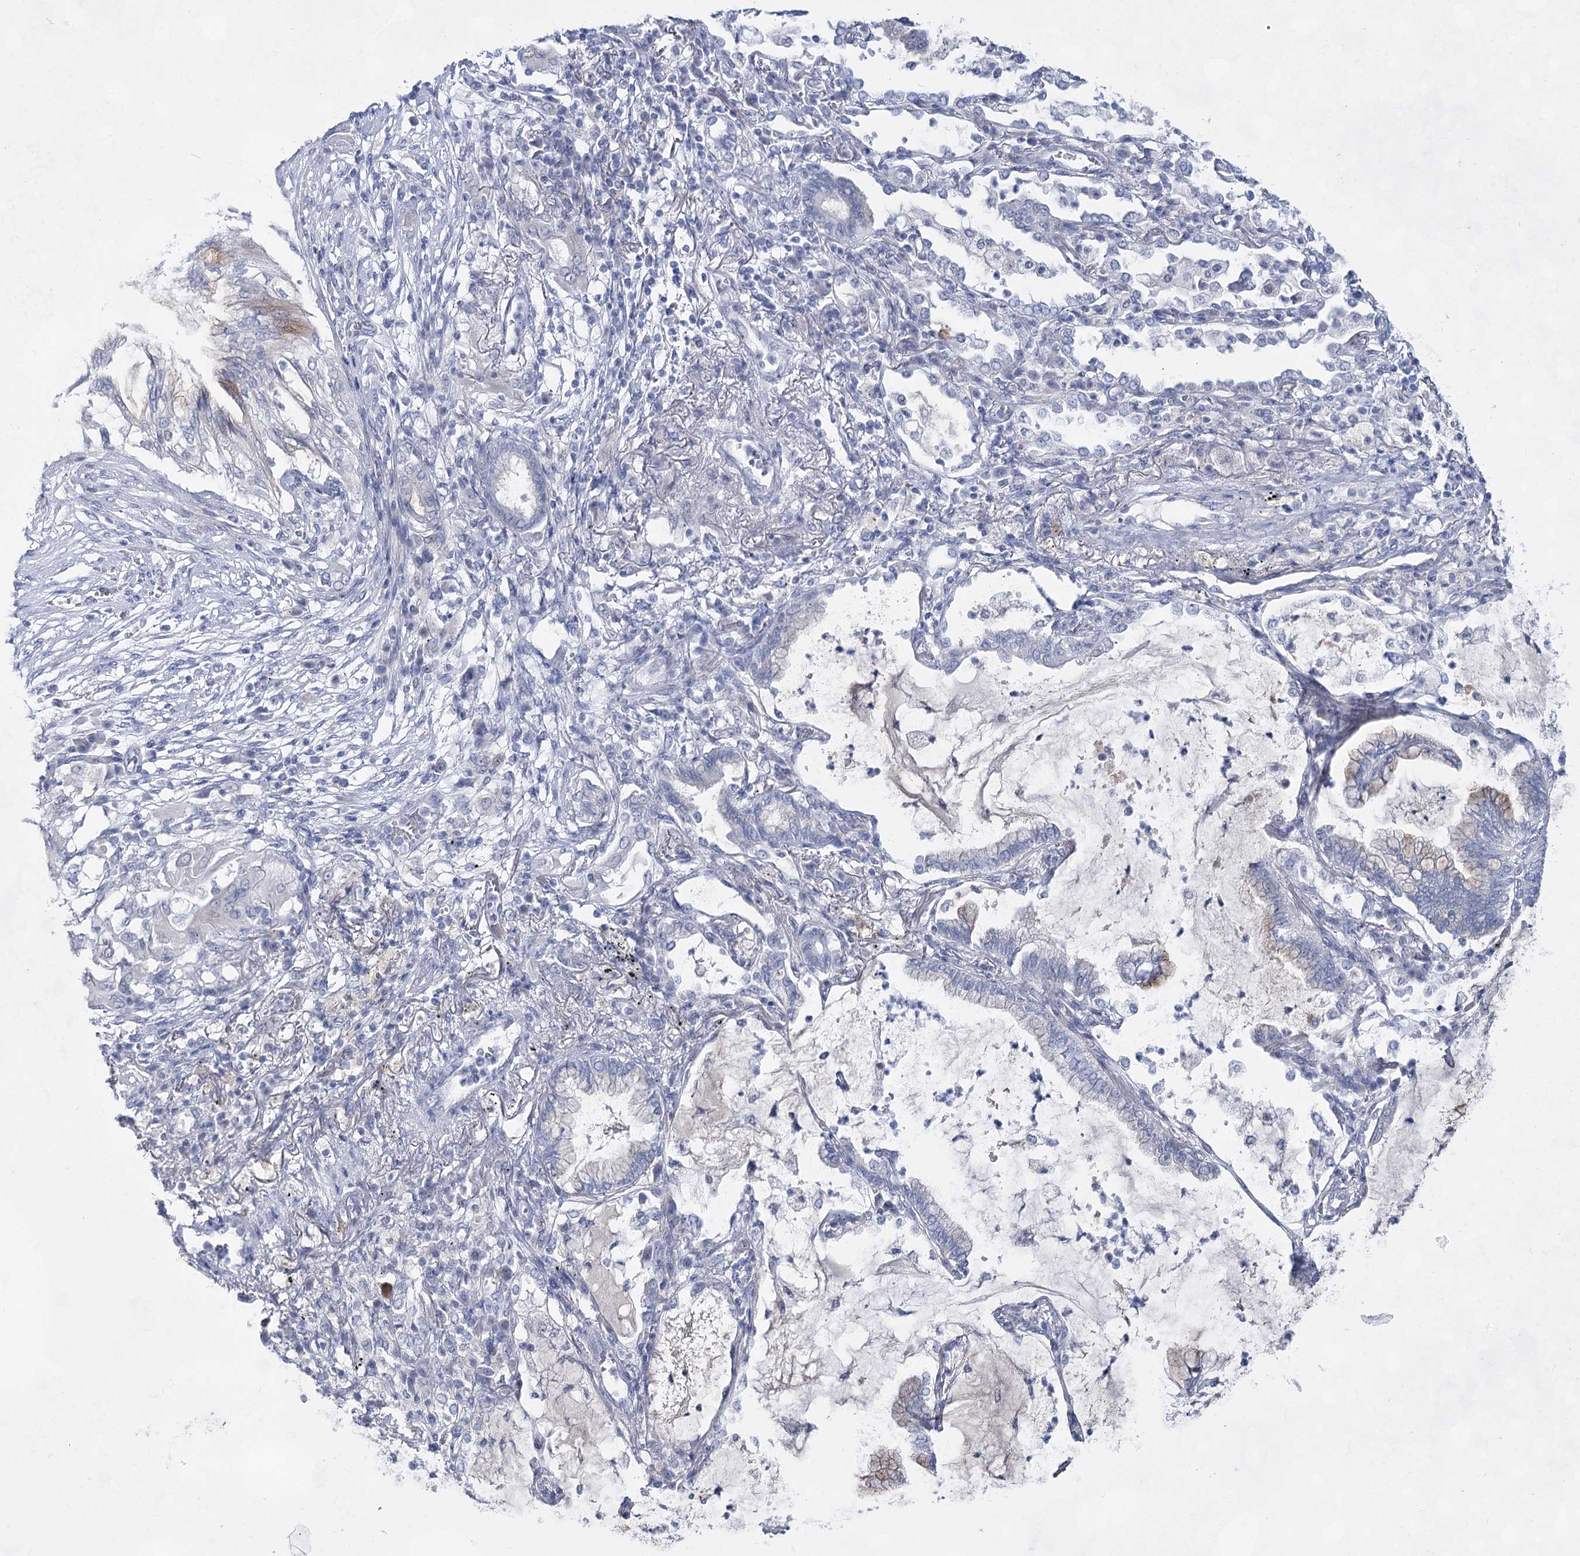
{"staining": {"intensity": "negative", "quantity": "none", "location": "none"}, "tissue": "lung cancer", "cell_type": "Tumor cells", "image_type": "cancer", "snomed": [{"axis": "morphology", "description": "Adenocarcinoma, NOS"}, {"axis": "topography", "description": "Lung"}], "caption": "DAB immunohistochemical staining of adenocarcinoma (lung) demonstrates no significant positivity in tumor cells.", "gene": "BPHL", "patient": {"sex": "female", "age": 70}}